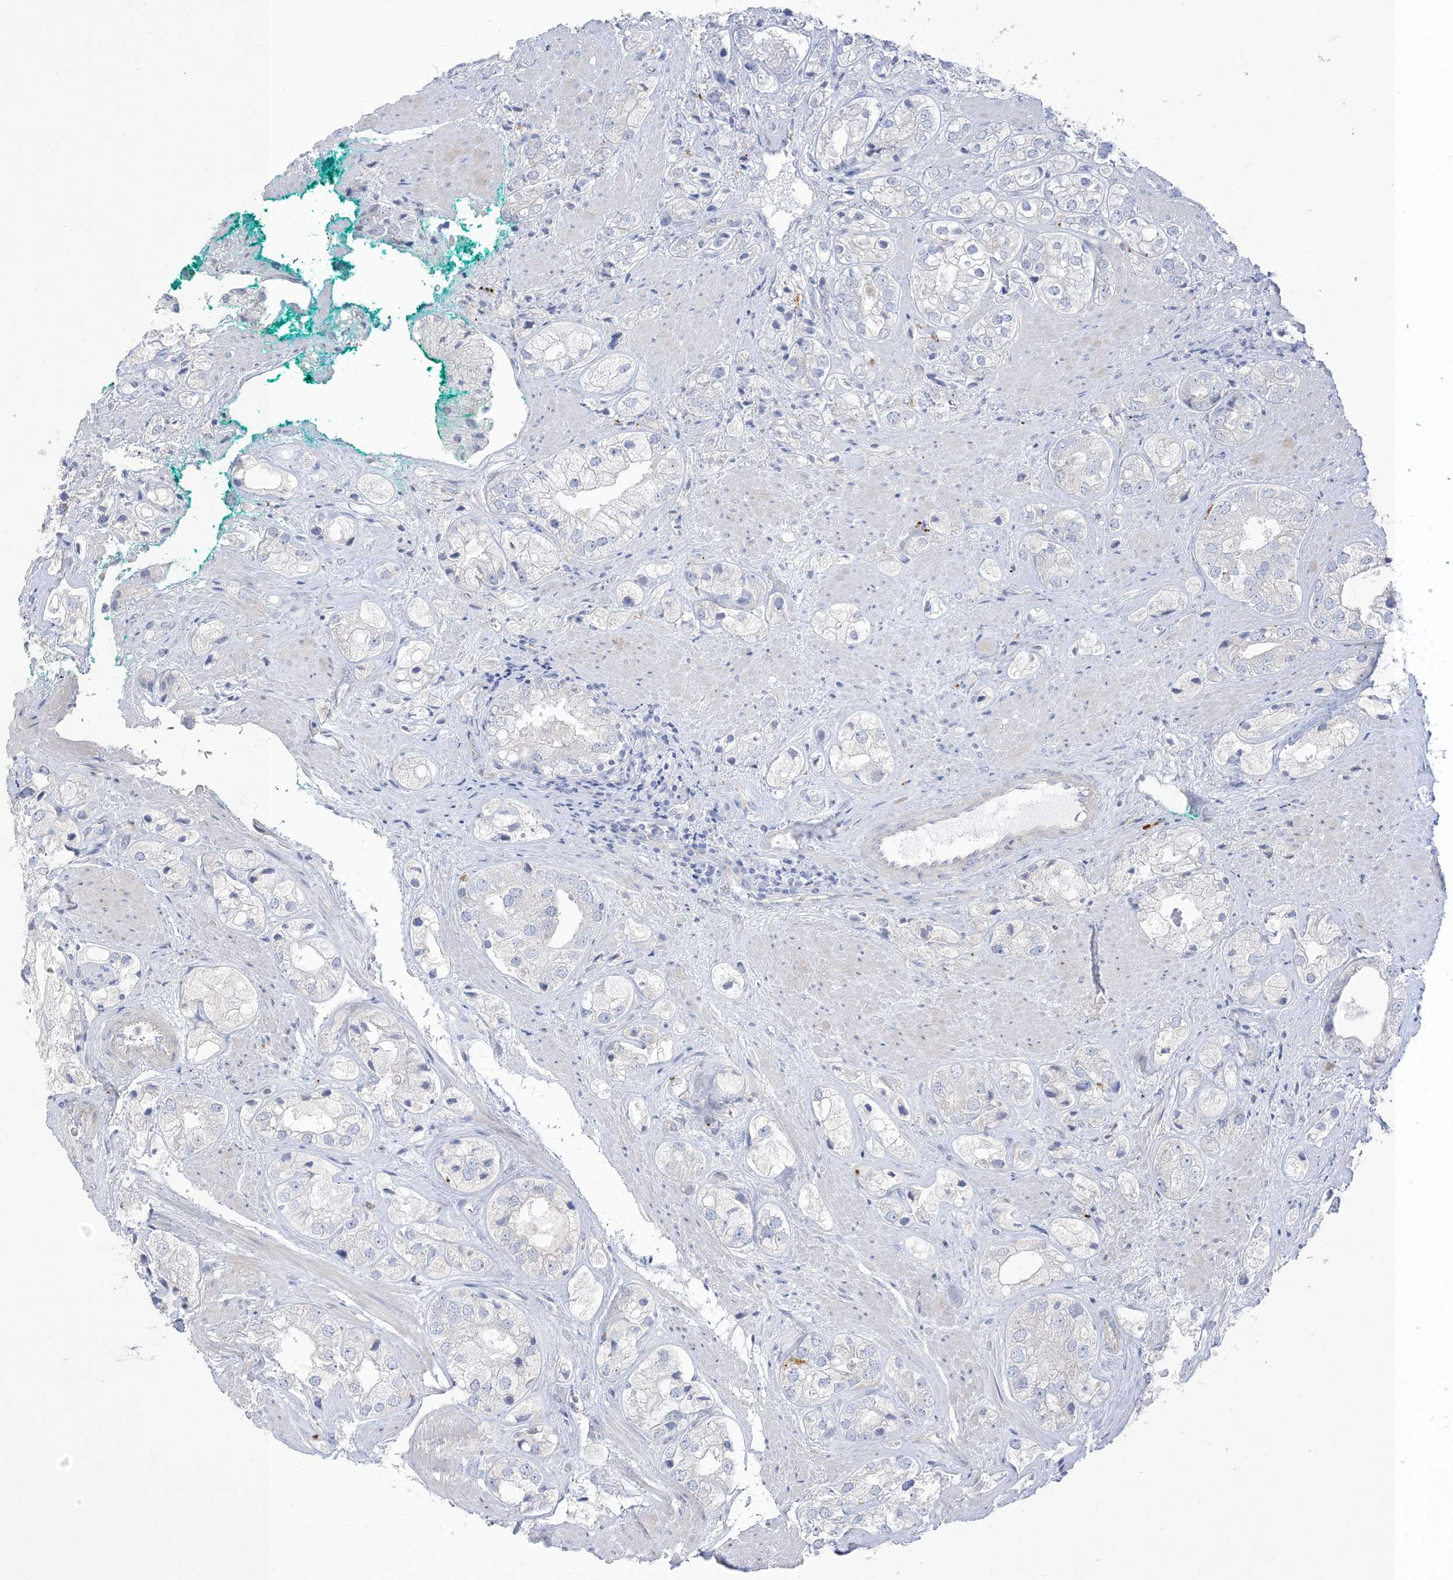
{"staining": {"intensity": "negative", "quantity": "none", "location": "none"}, "tissue": "prostate cancer", "cell_type": "Tumor cells", "image_type": "cancer", "snomed": [{"axis": "morphology", "description": "Adenocarcinoma, High grade"}, {"axis": "topography", "description": "Prostate"}], "caption": "A photomicrograph of prostate cancer stained for a protein exhibits no brown staining in tumor cells.", "gene": "XIRP2", "patient": {"sex": "male", "age": 50}}